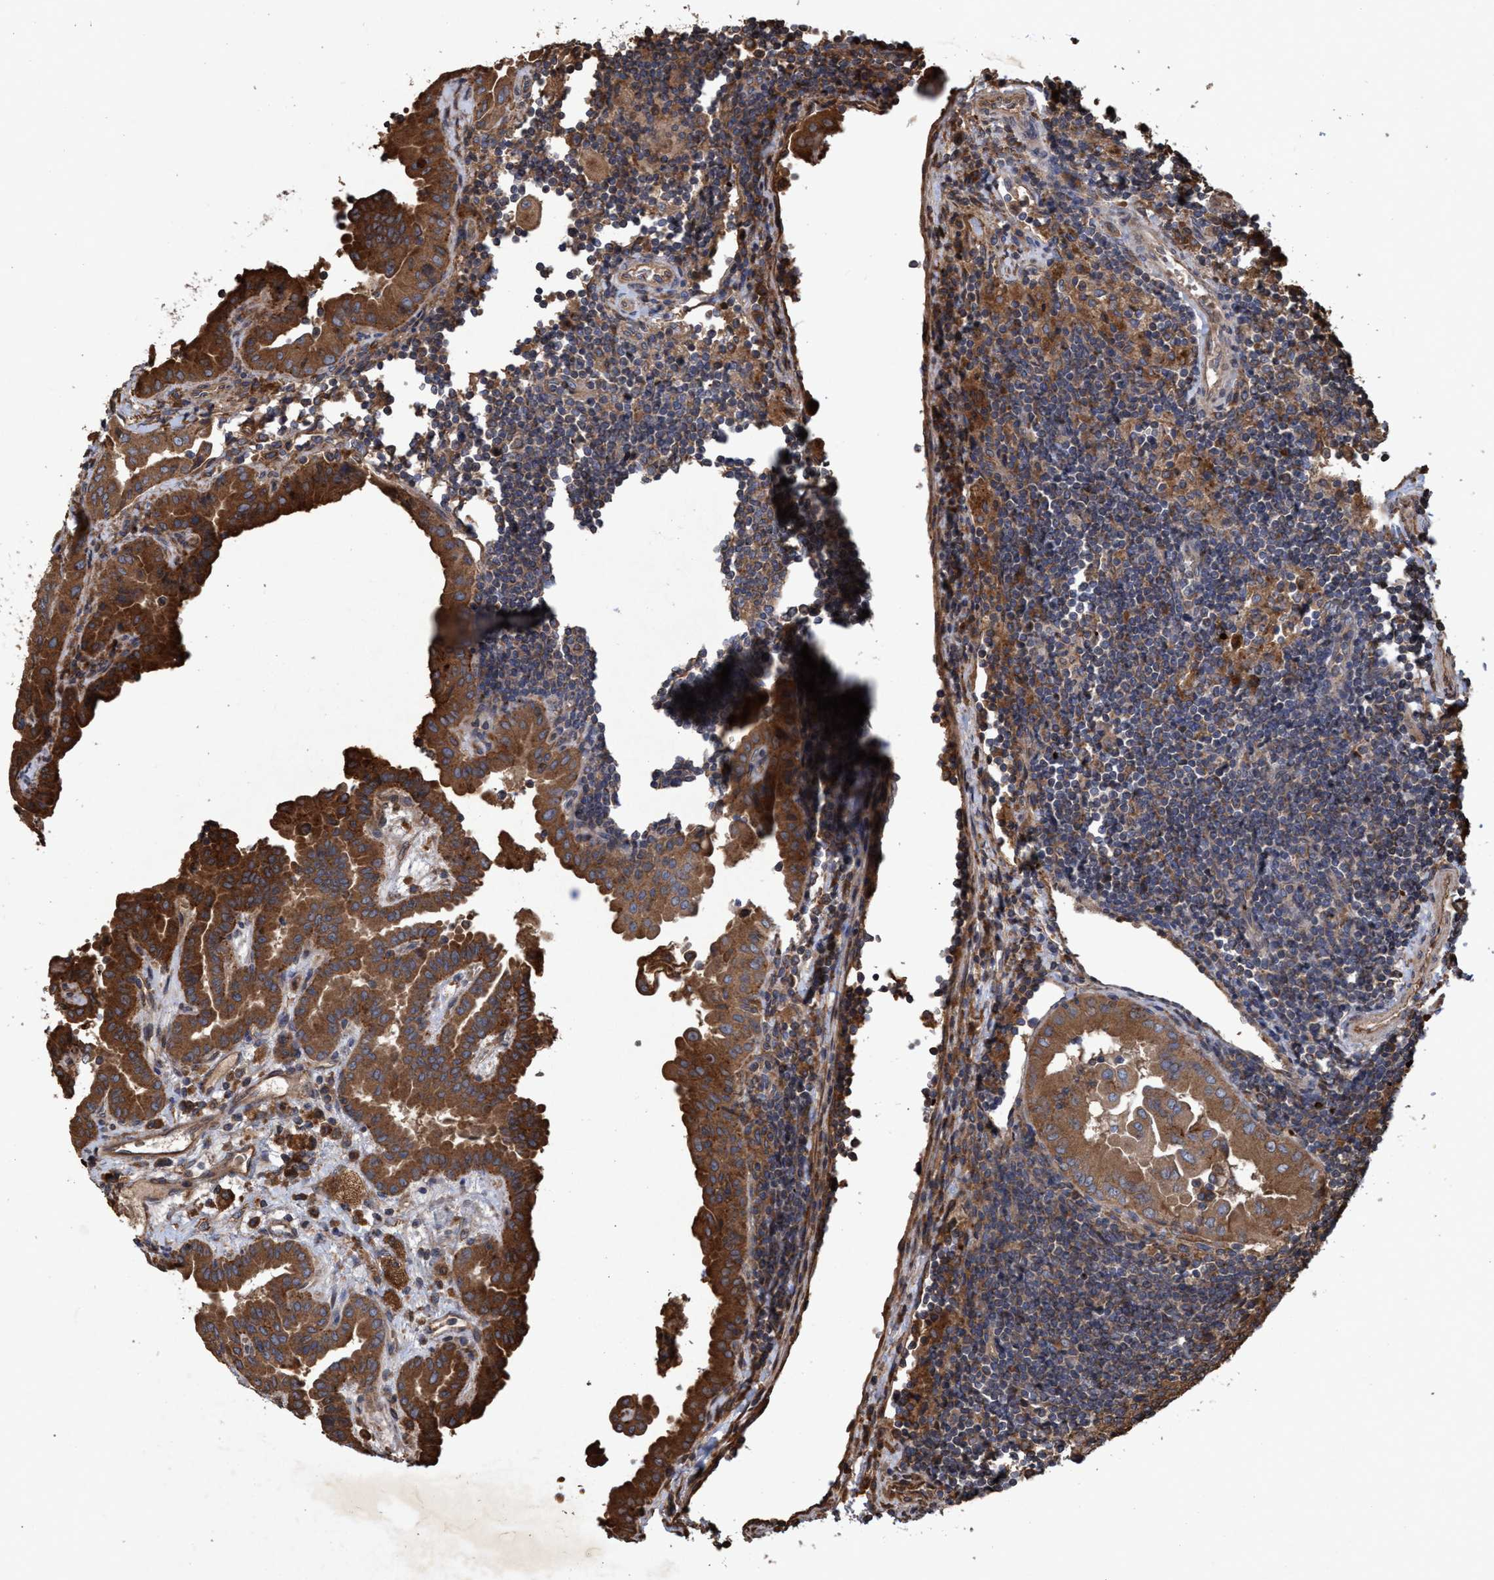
{"staining": {"intensity": "strong", "quantity": ">75%", "location": "cytoplasmic/membranous"}, "tissue": "thyroid cancer", "cell_type": "Tumor cells", "image_type": "cancer", "snomed": [{"axis": "morphology", "description": "Papillary adenocarcinoma, NOS"}, {"axis": "topography", "description": "Thyroid gland"}], "caption": "High-magnification brightfield microscopy of papillary adenocarcinoma (thyroid) stained with DAB (3,3'-diaminobenzidine) (brown) and counterstained with hematoxylin (blue). tumor cells exhibit strong cytoplasmic/membranous positivity is seen in approximately>75% of cells.", "gene": "CHMP6", "patient": {"sex": "male", "age": 33}}